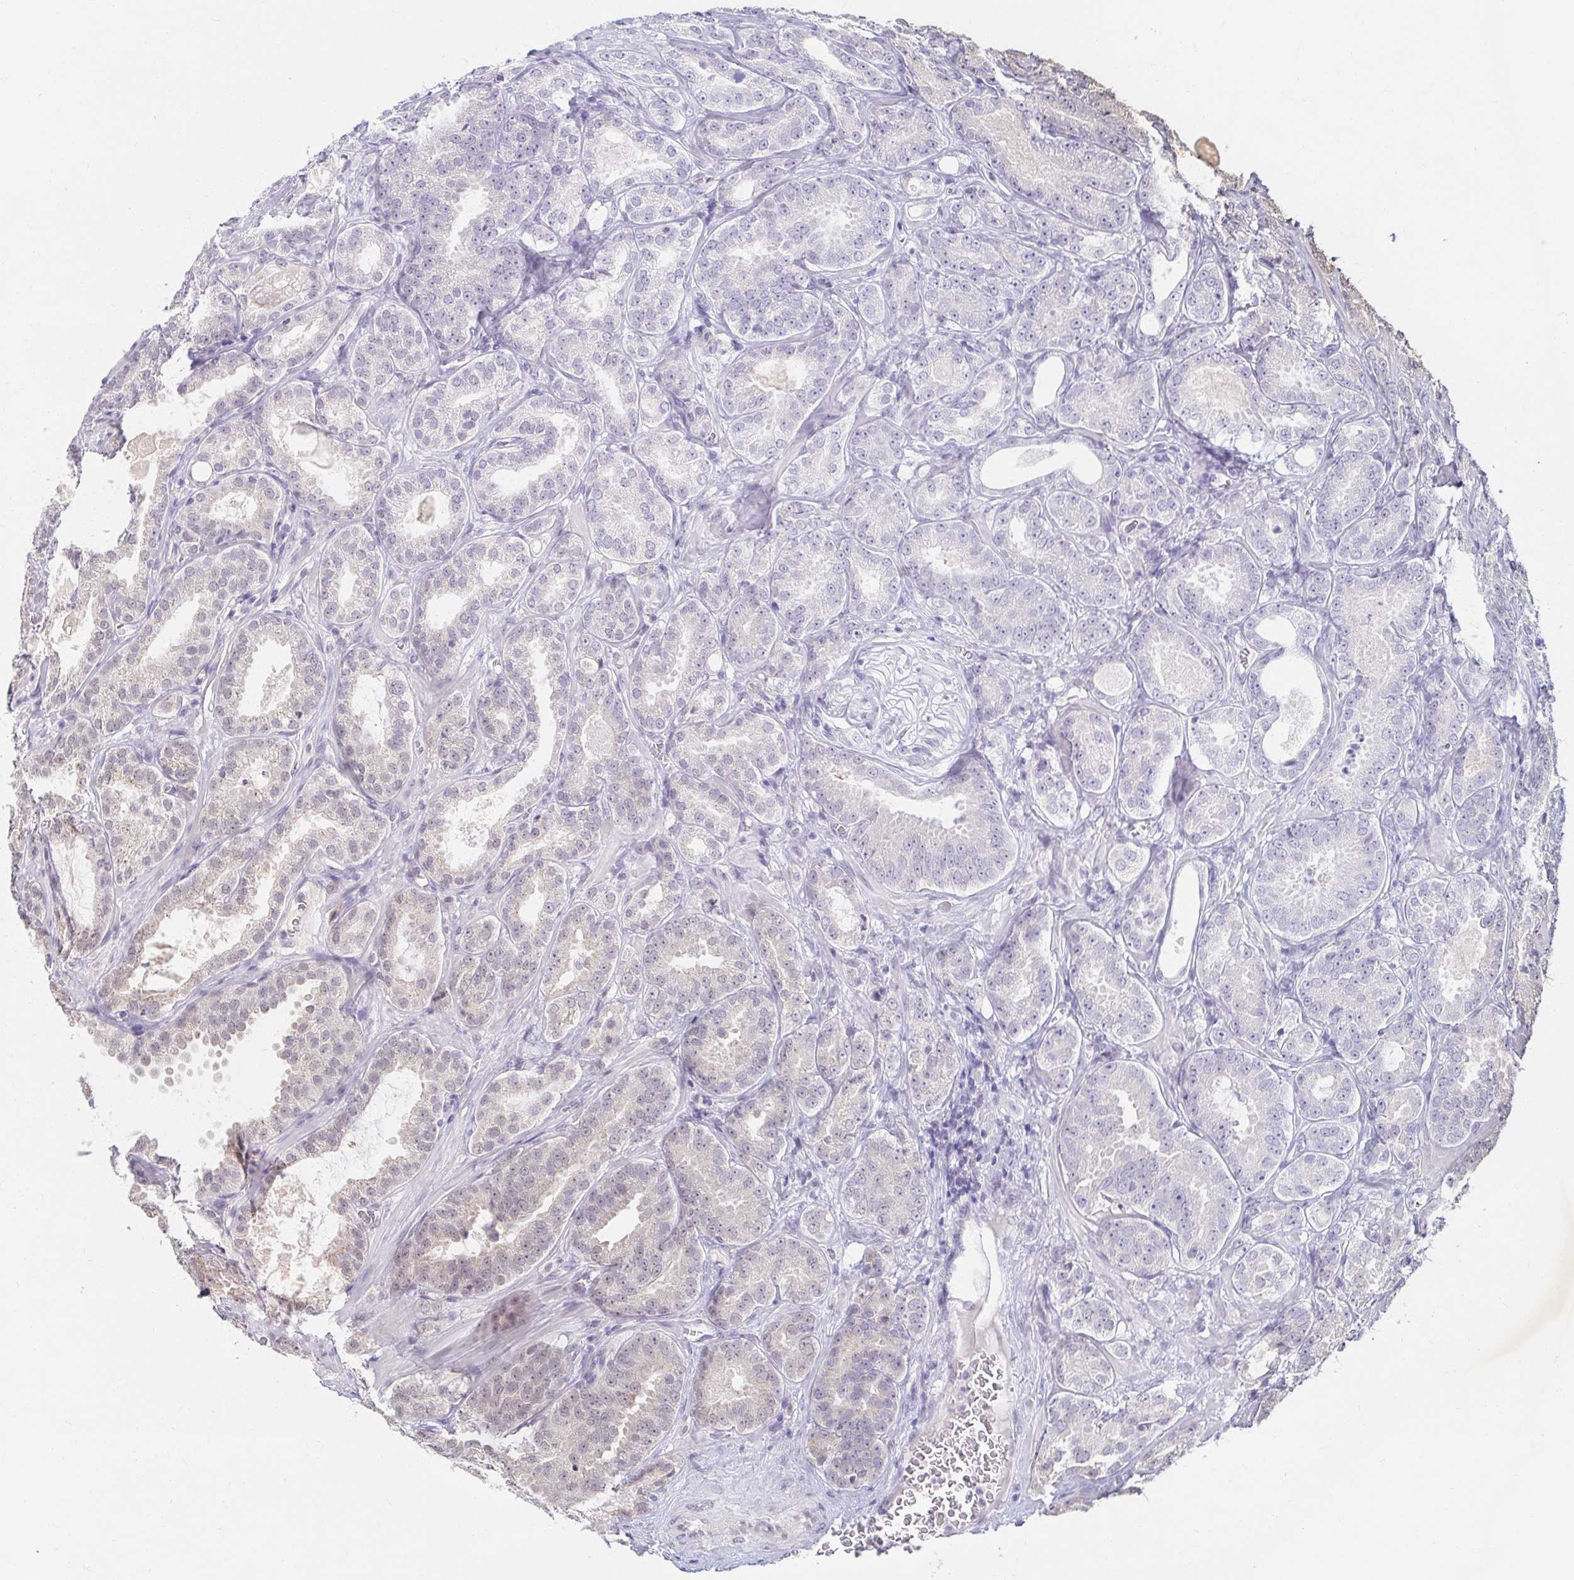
{"staining": {"intensity": "negative", "quantity": "none", "location": "none"}, "tissue": "prostate cancer", "cell_type": "Tumor cells", "image_type": "cancer", "snomed": [{"axis": "morphology", "description": "Adenocarcinoma, High grade"}, {"axis": "topography", "description": "Prostate"}], "caption": "Prostate cancer (high-grade adenocarcinoma) was stained to show a protein in brown. There is no significant expression in tumor cells.", "gene": "DDN", "patient": {"sex": "male", "age": 64}}